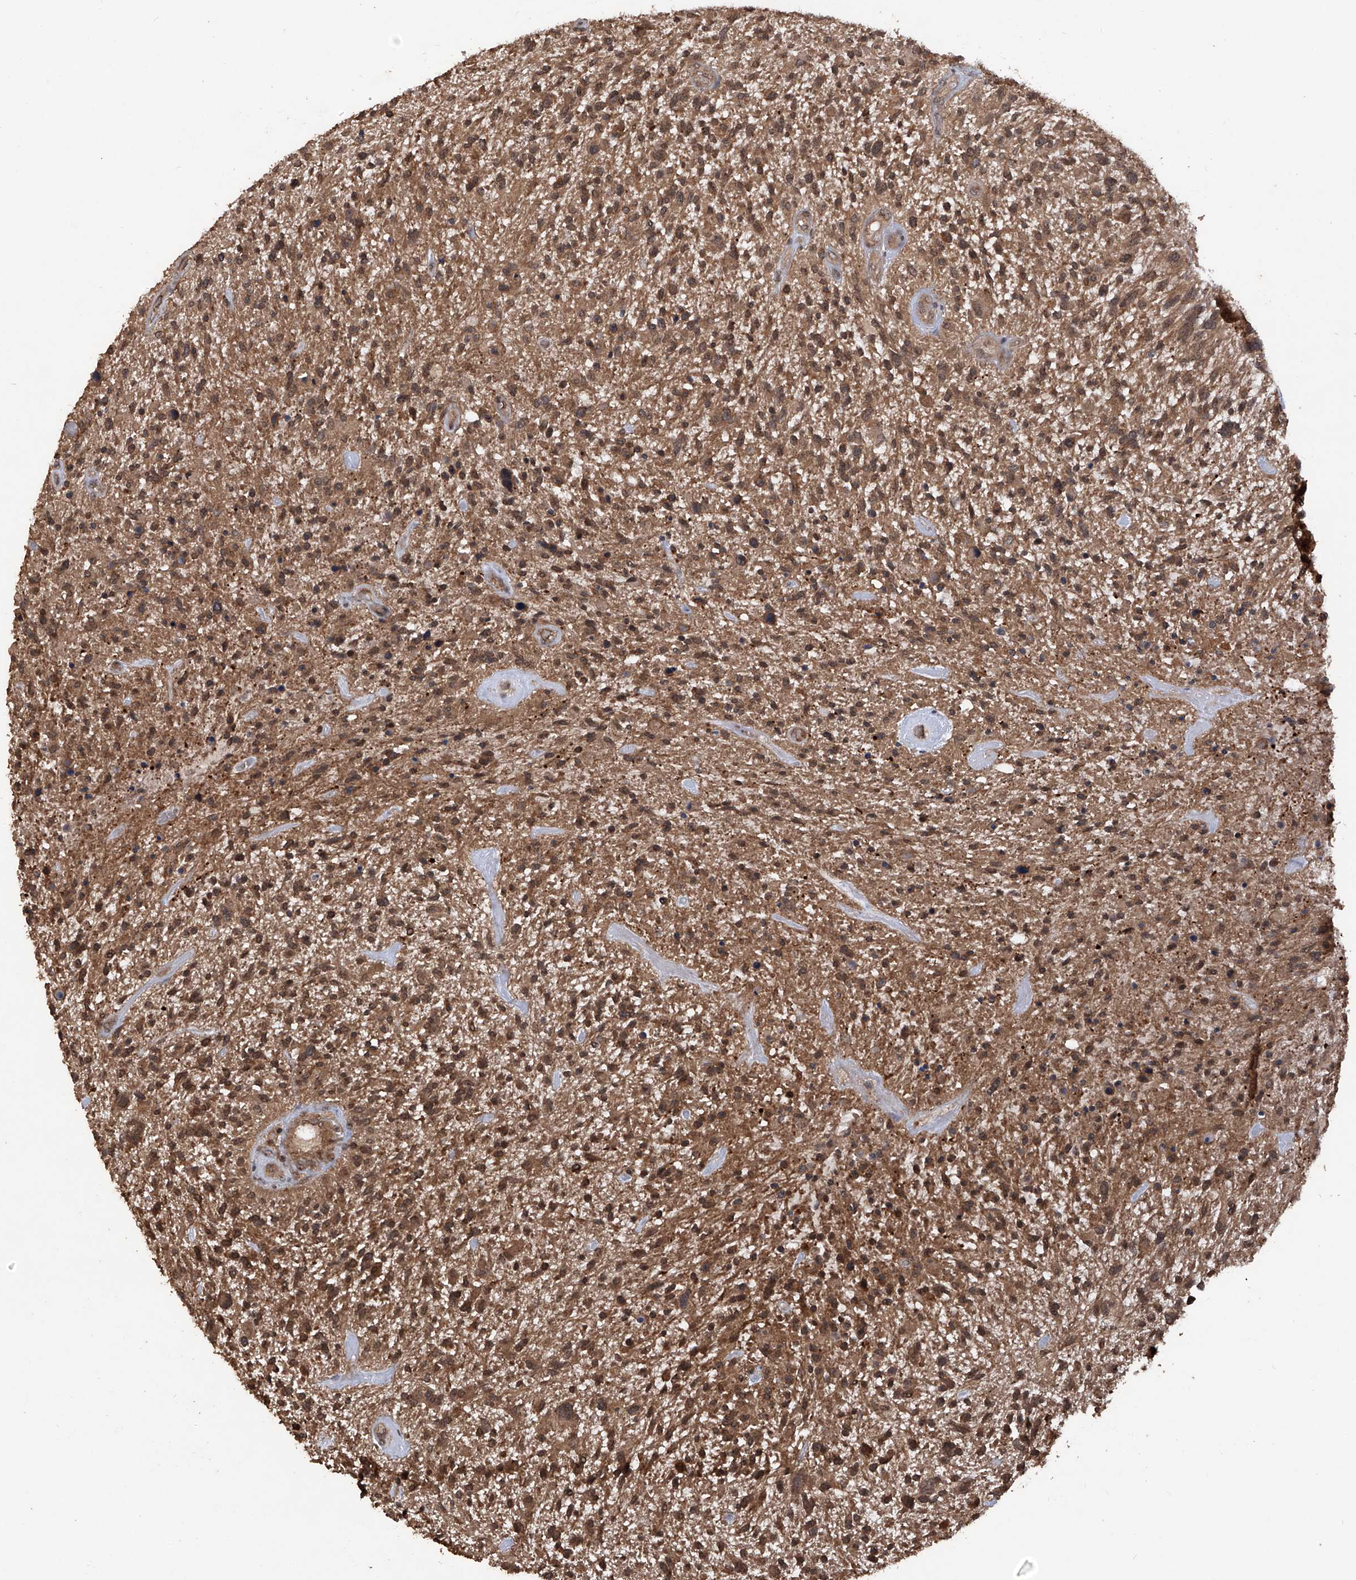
{"staining": {"intensity": "moderate", "quantity": ">75%", "location": "cytoplasmic/membranous,nuclear"}, "tissue": "glioma", "cell_type": "Tumor cells", "image_type": "cancer", "snomed": [{"axis": "morphology", "description": "Glioma, malignant, High grade"}, {"axis": "topography", "description": "Brain"}], "caption": "Malignant glioma (high-grade) stained with immunohistochemistry reveals moderate cytoplasmic/membranous and nuclear positivity in approximately >75% of tumor cells.", "gene": "LYSMD4", "patient": {"sex": "male", "age": 47}}